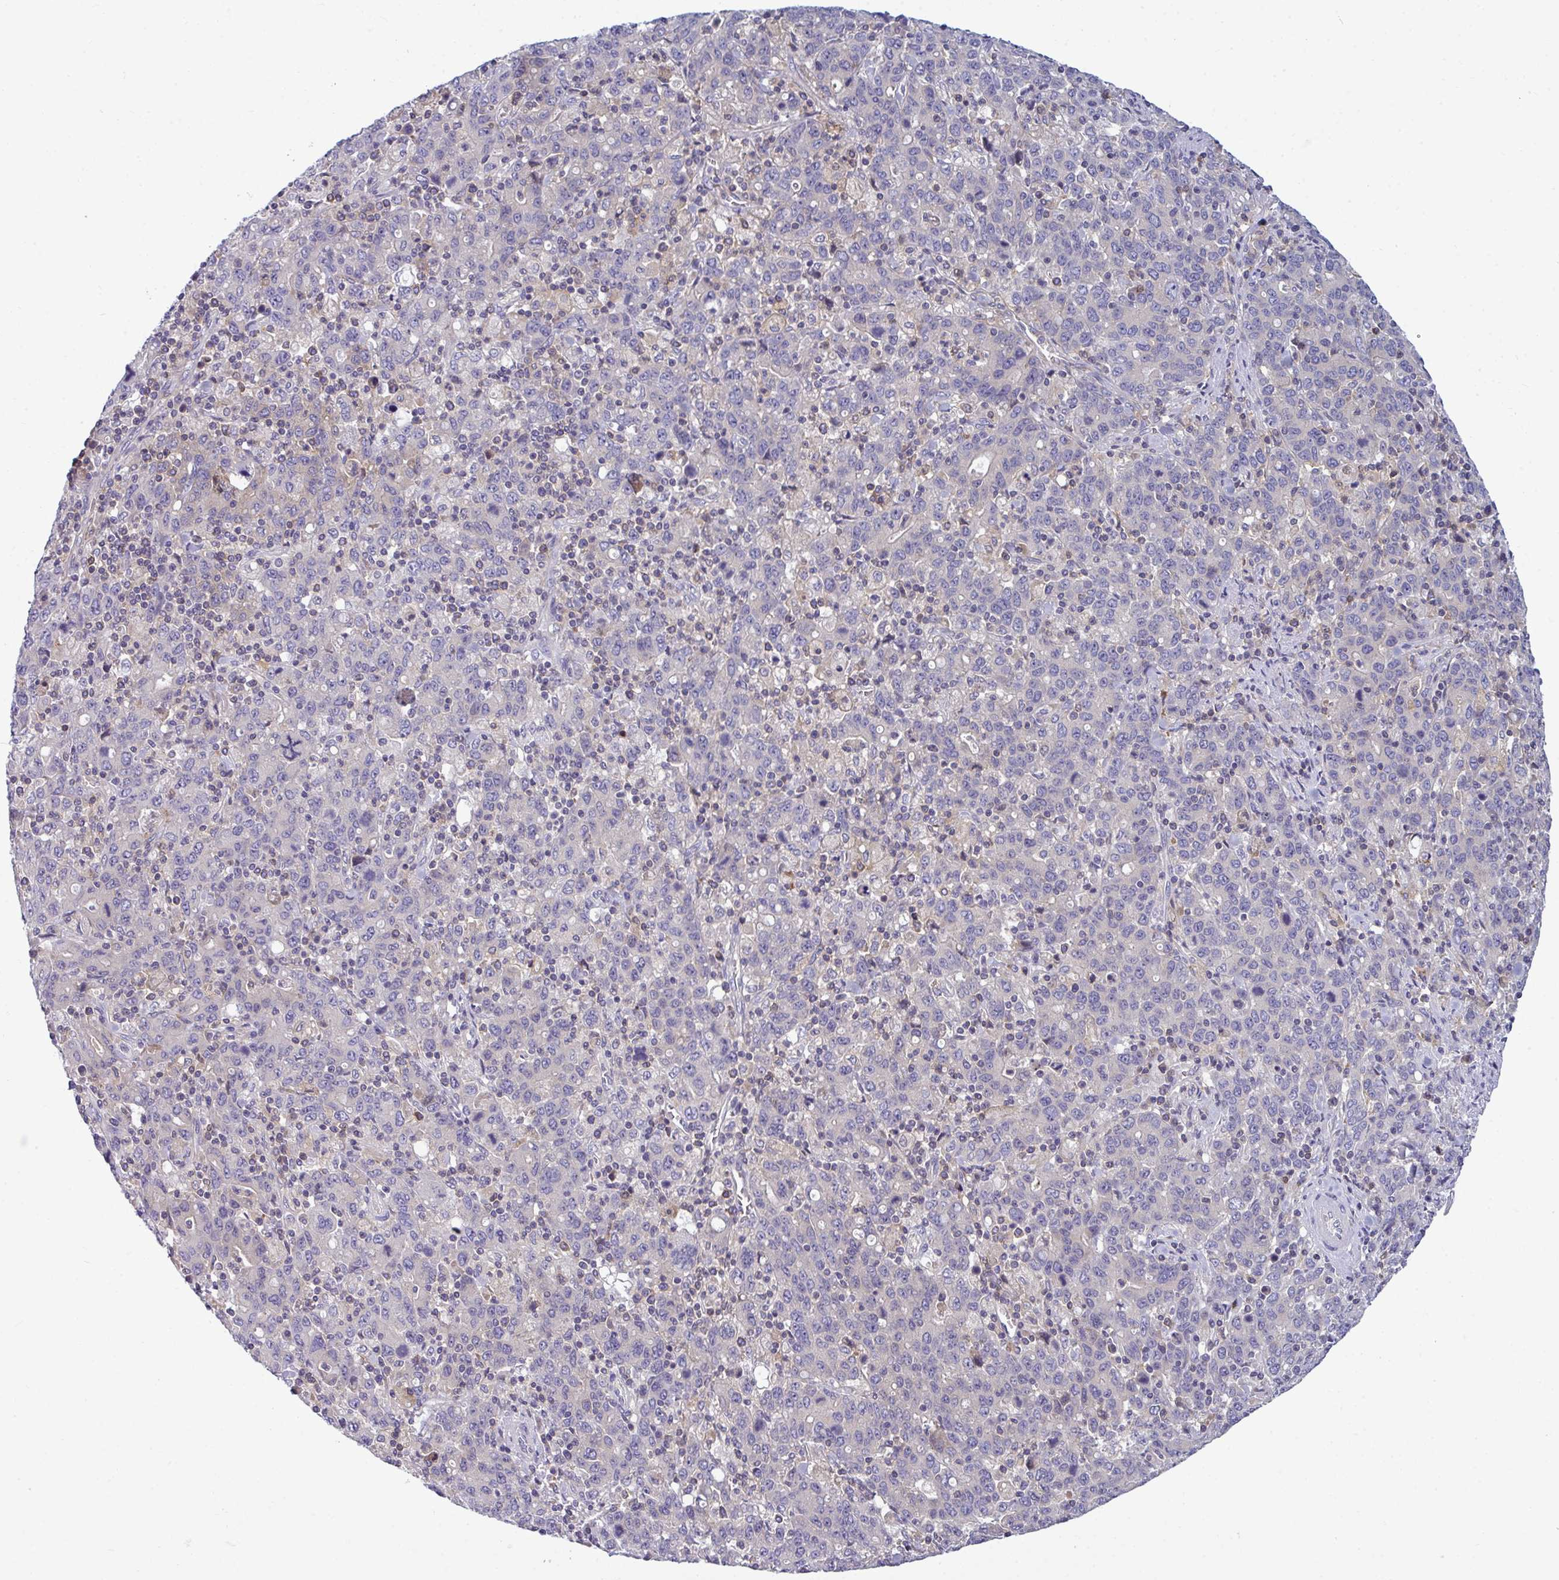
{"staining": {"intensity": "negative", "quantity": "none", "location": "none"}, "tissue": "stomach cancer", "cell_type": "Tumor cells", "image_type": "cancer", "snomed": [{"axis": "morphology", "description": "Adenocarcinoma, NOS"}, {"axis": "topography", "description": "Stomach, upper"}], "caption": "Stomach cancer (adenocarcinoma) was stained to show a protein in brown. There is no significant positivity in tumor cells.", "gene": "SLC30A6", "patient": {"sex": "male", "age": 69}}